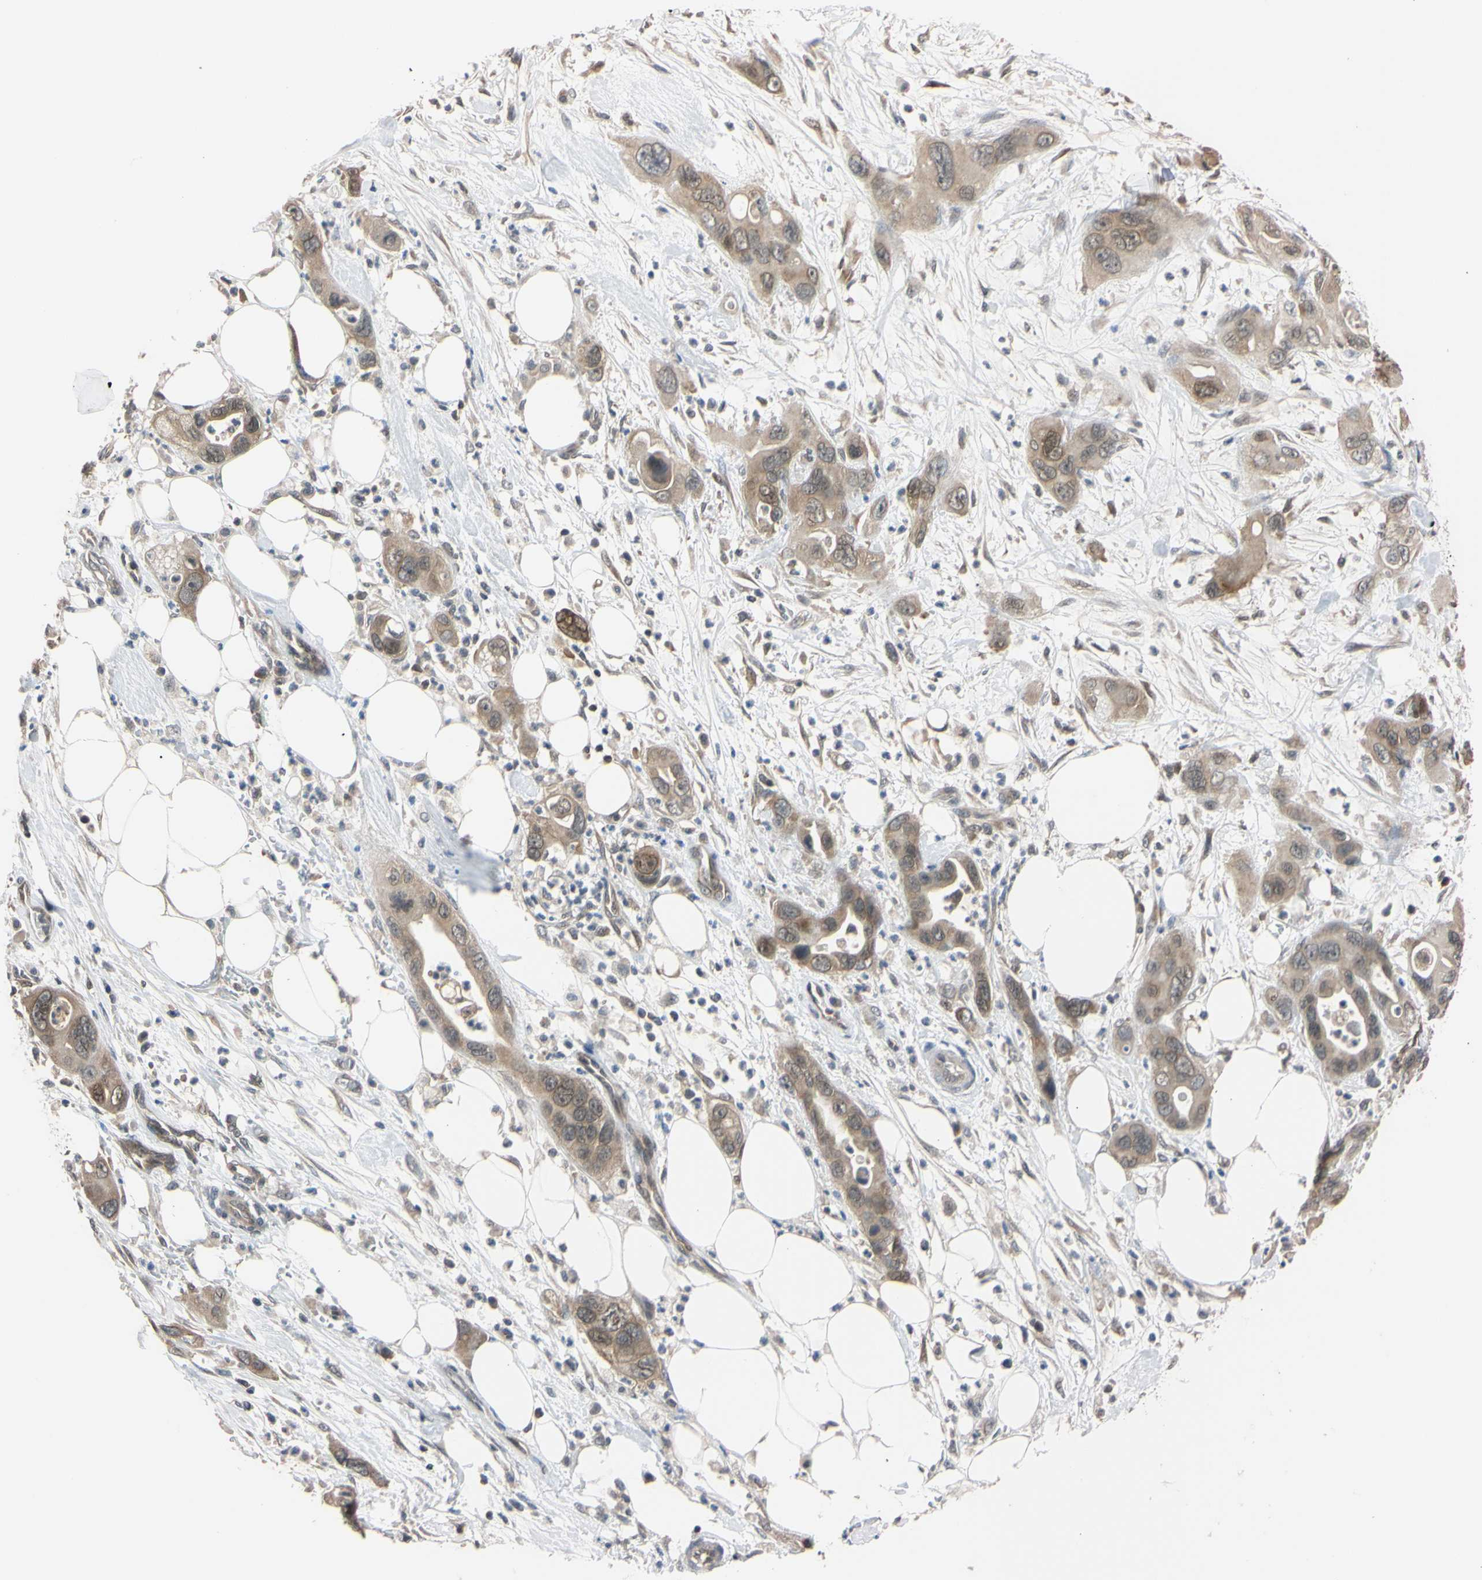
{"staining": {"intensity": "weak", "quantity": ">75%", "location": "cytoplasmic/membranous"}, "tissue": "pancreatic cancer", "cell_type": "Tumor cells", "image_type": "cancer", "snomed": [{"axis": "morphology", "description": "Adenocarcinoma, NOS"}, {"axis": "topography", "description": "Pancreas"}], "caption": "Immunohistochemical staining of pancreatic cancer (adenocarcinoma) reveals low levels of weak cytoplasmic/membranous protein expression in approximately >75% of tumor cells.", "gene": "UBE2I", "patient": {"sex": "female", "age": 71}}